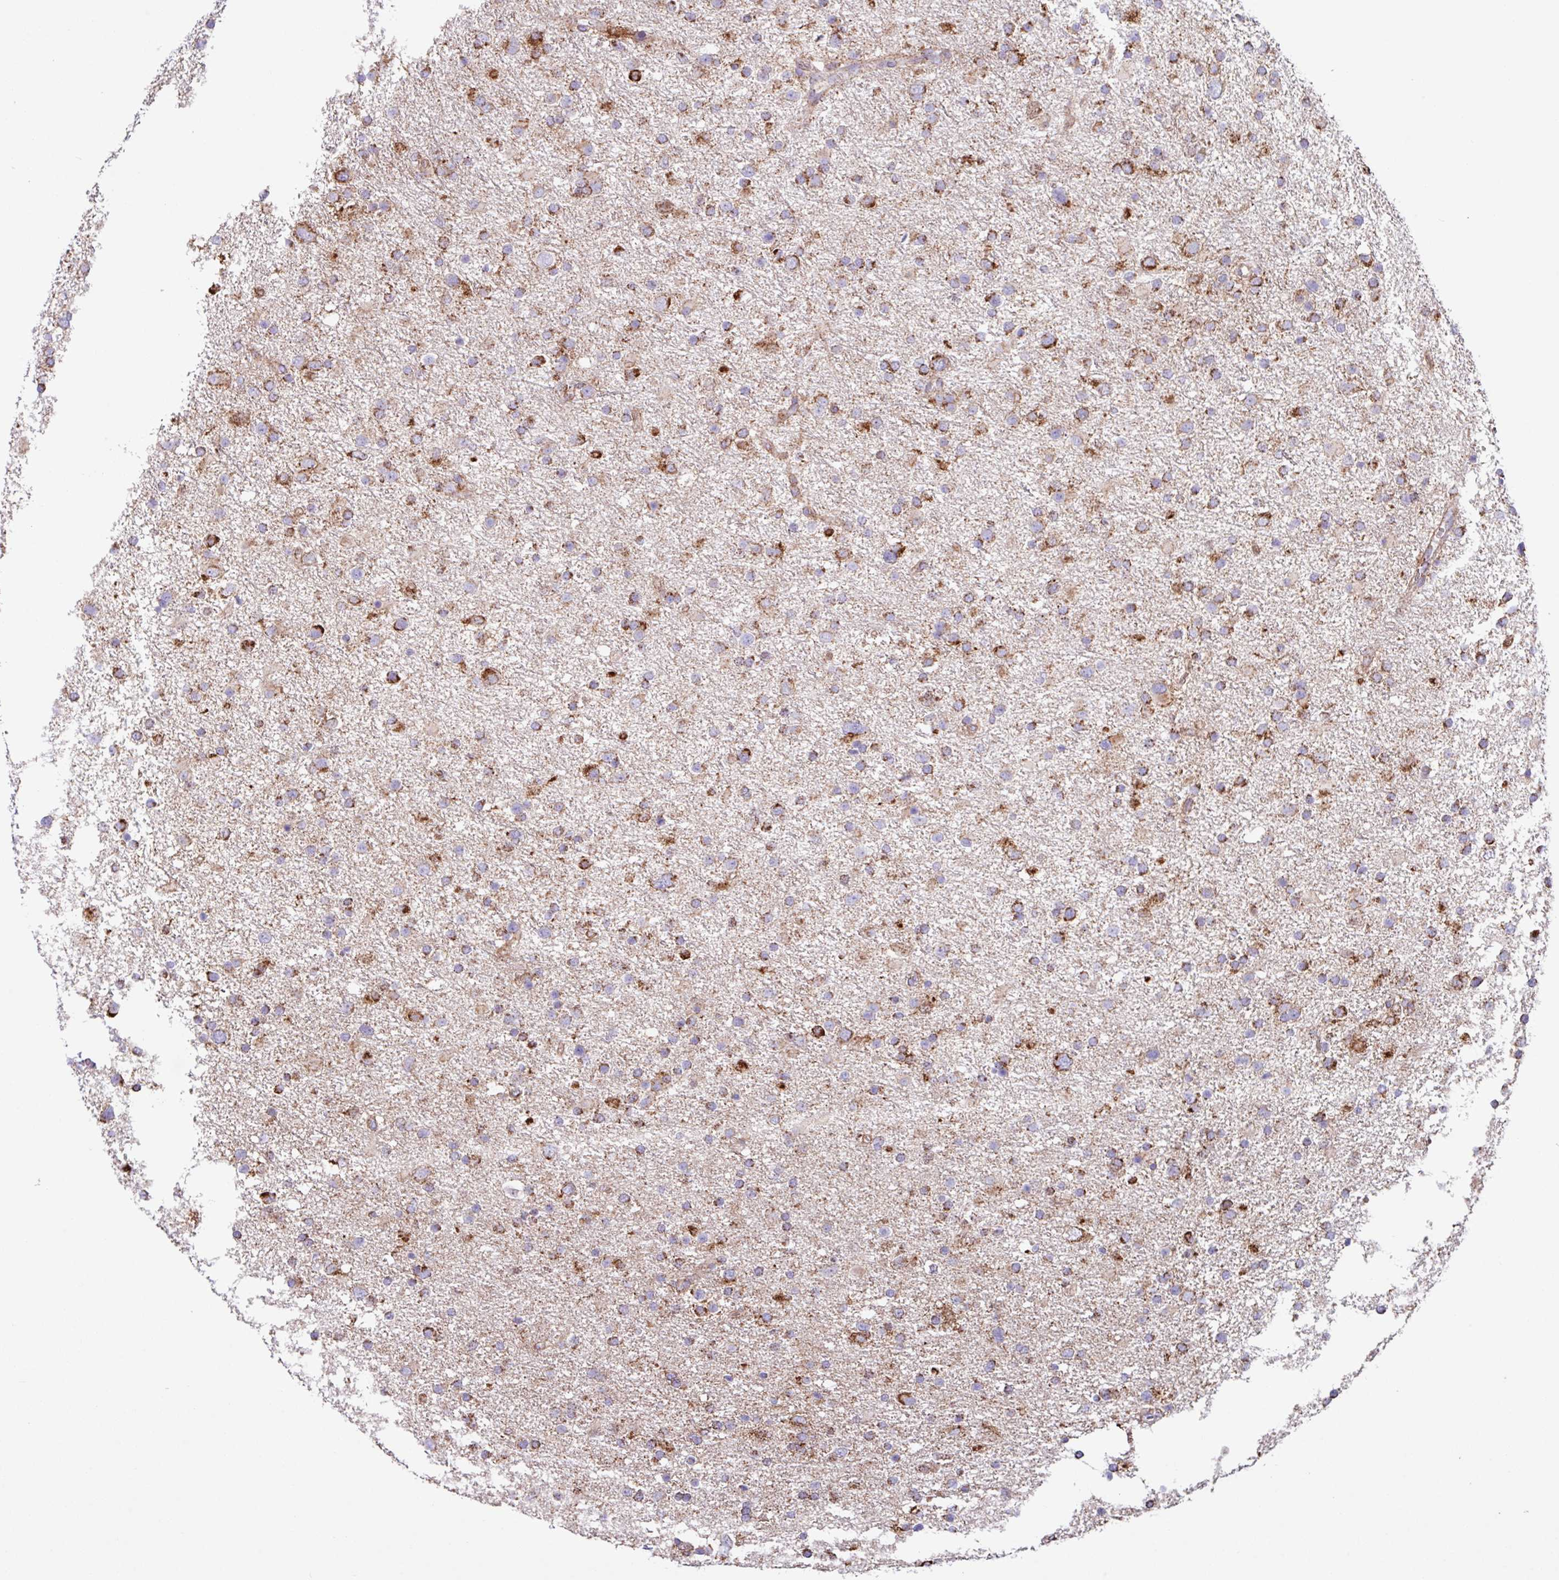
{"staining": {"intensity": "strong", "quantity": ">75%", "location": "cytoplasmic/membranous"}, "tissue": "glioma", "cell_type": "Tumor cells", "image_type": "cancer", "snomed": [{"axis": "morphology", "description": "Glioma, malignant, Low grade"}, {"axis": "topography", "description": "Brain"}], "caption": "The micrograph shows staining of malignant glioma (low-grade), revealing strong cytoplasmic/membranous protein positivity (brown color) within tumor cells.", "gene": "OTULIN", "patient": {"sex": "female", "age": 32}}